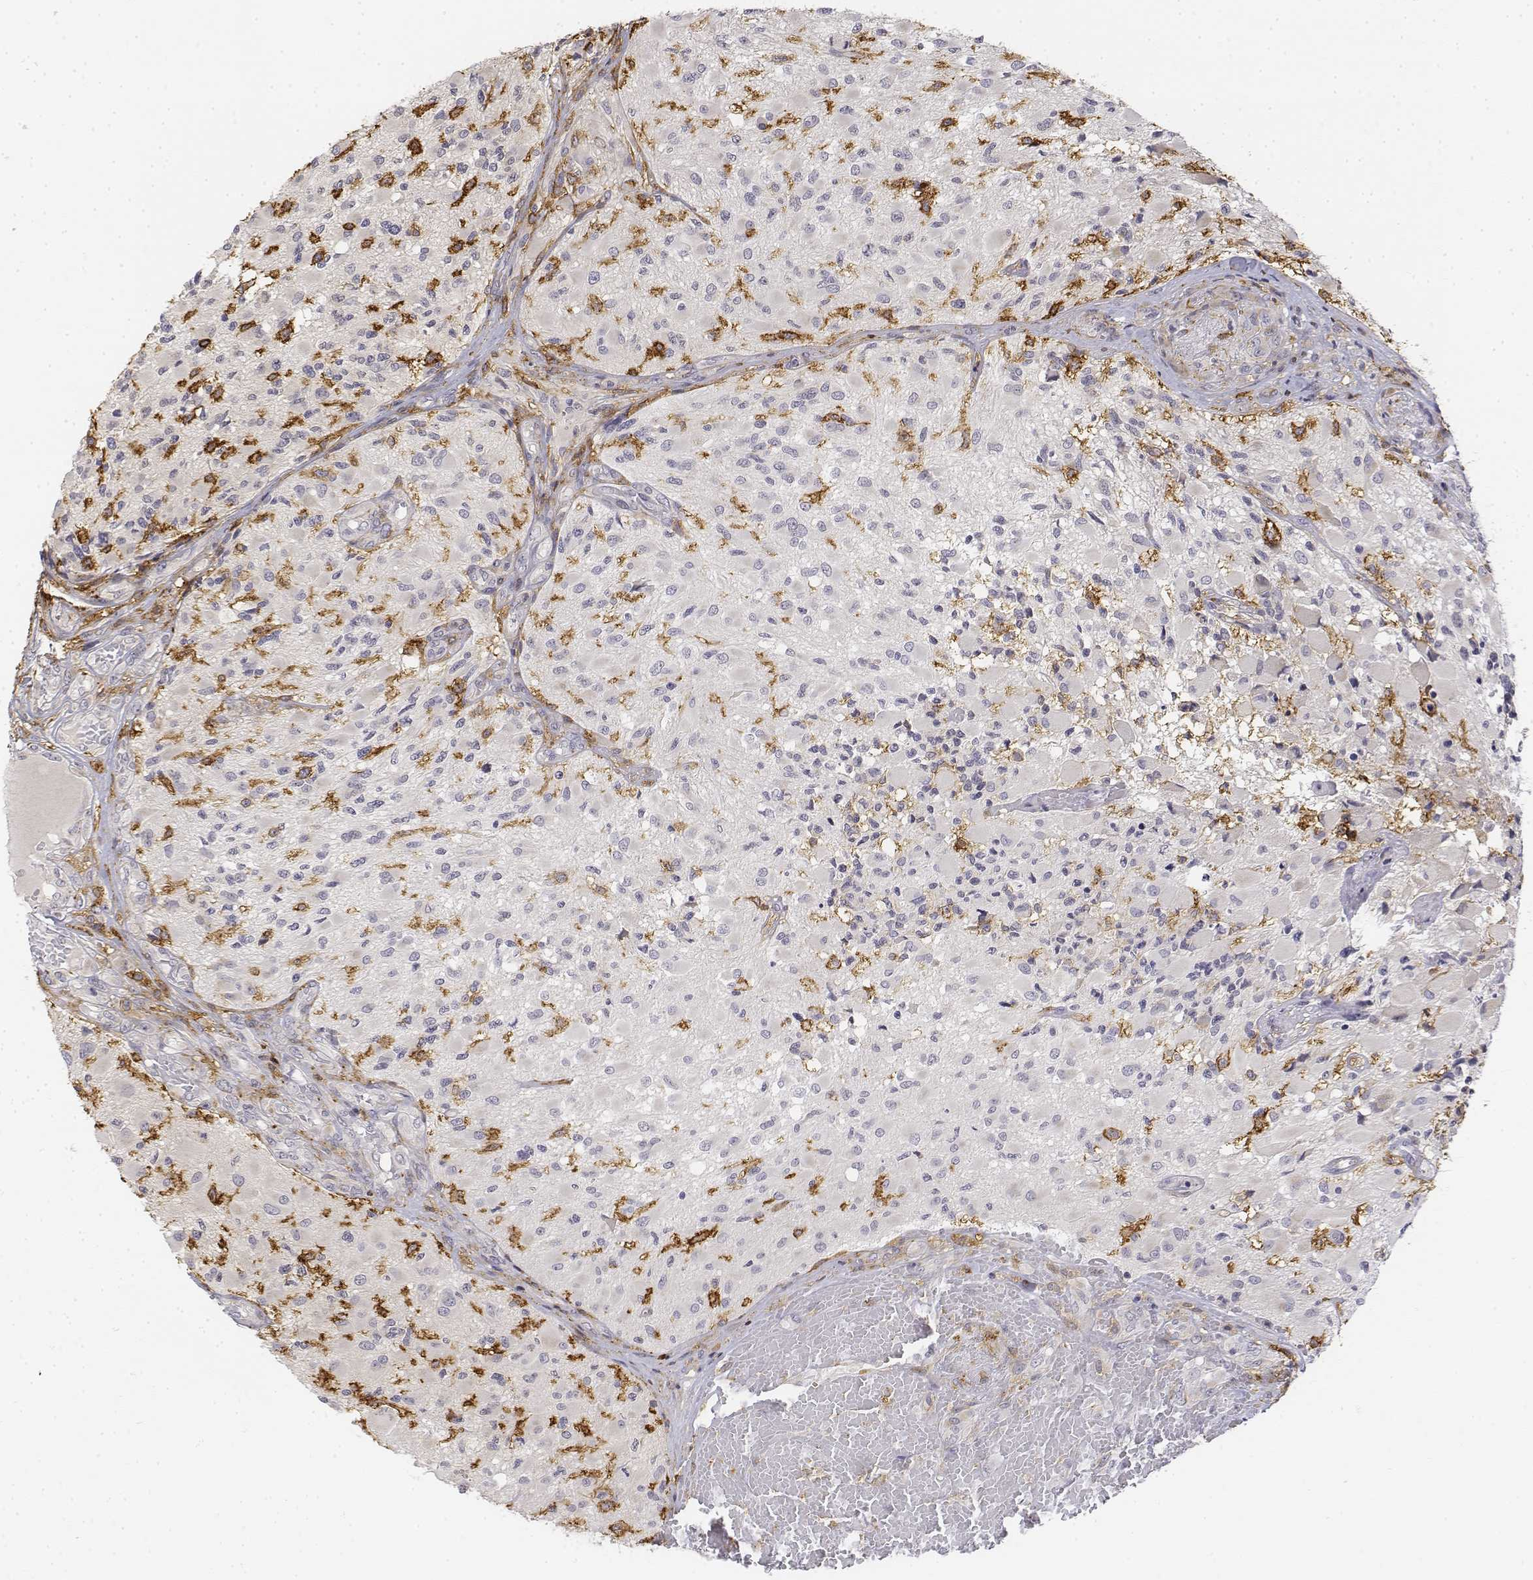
{"staining": {"intensity": "negative", "quantity": "none", "location": "none"}, "tissue": "glioma", "cell_type": "Tumor cells", "image_type": "cancer", "snomed": [{"axis": "morphology", "description": "Glioma, malignant, High grade"}, {"axis": "topography", "description": "Brain"}], "caption": "This image is of glioma stained with immunohistochemistry to label a protein in brown with the nuclei are counter-stained blue. There is no expression in tumor cells. (DAB (3,3'-diaminobenzidine) immunohistochemistry visualized using brightfield microscopy, high magnification).", "gene": "CD14", "patient": {"sex": "female", "age": 63}}